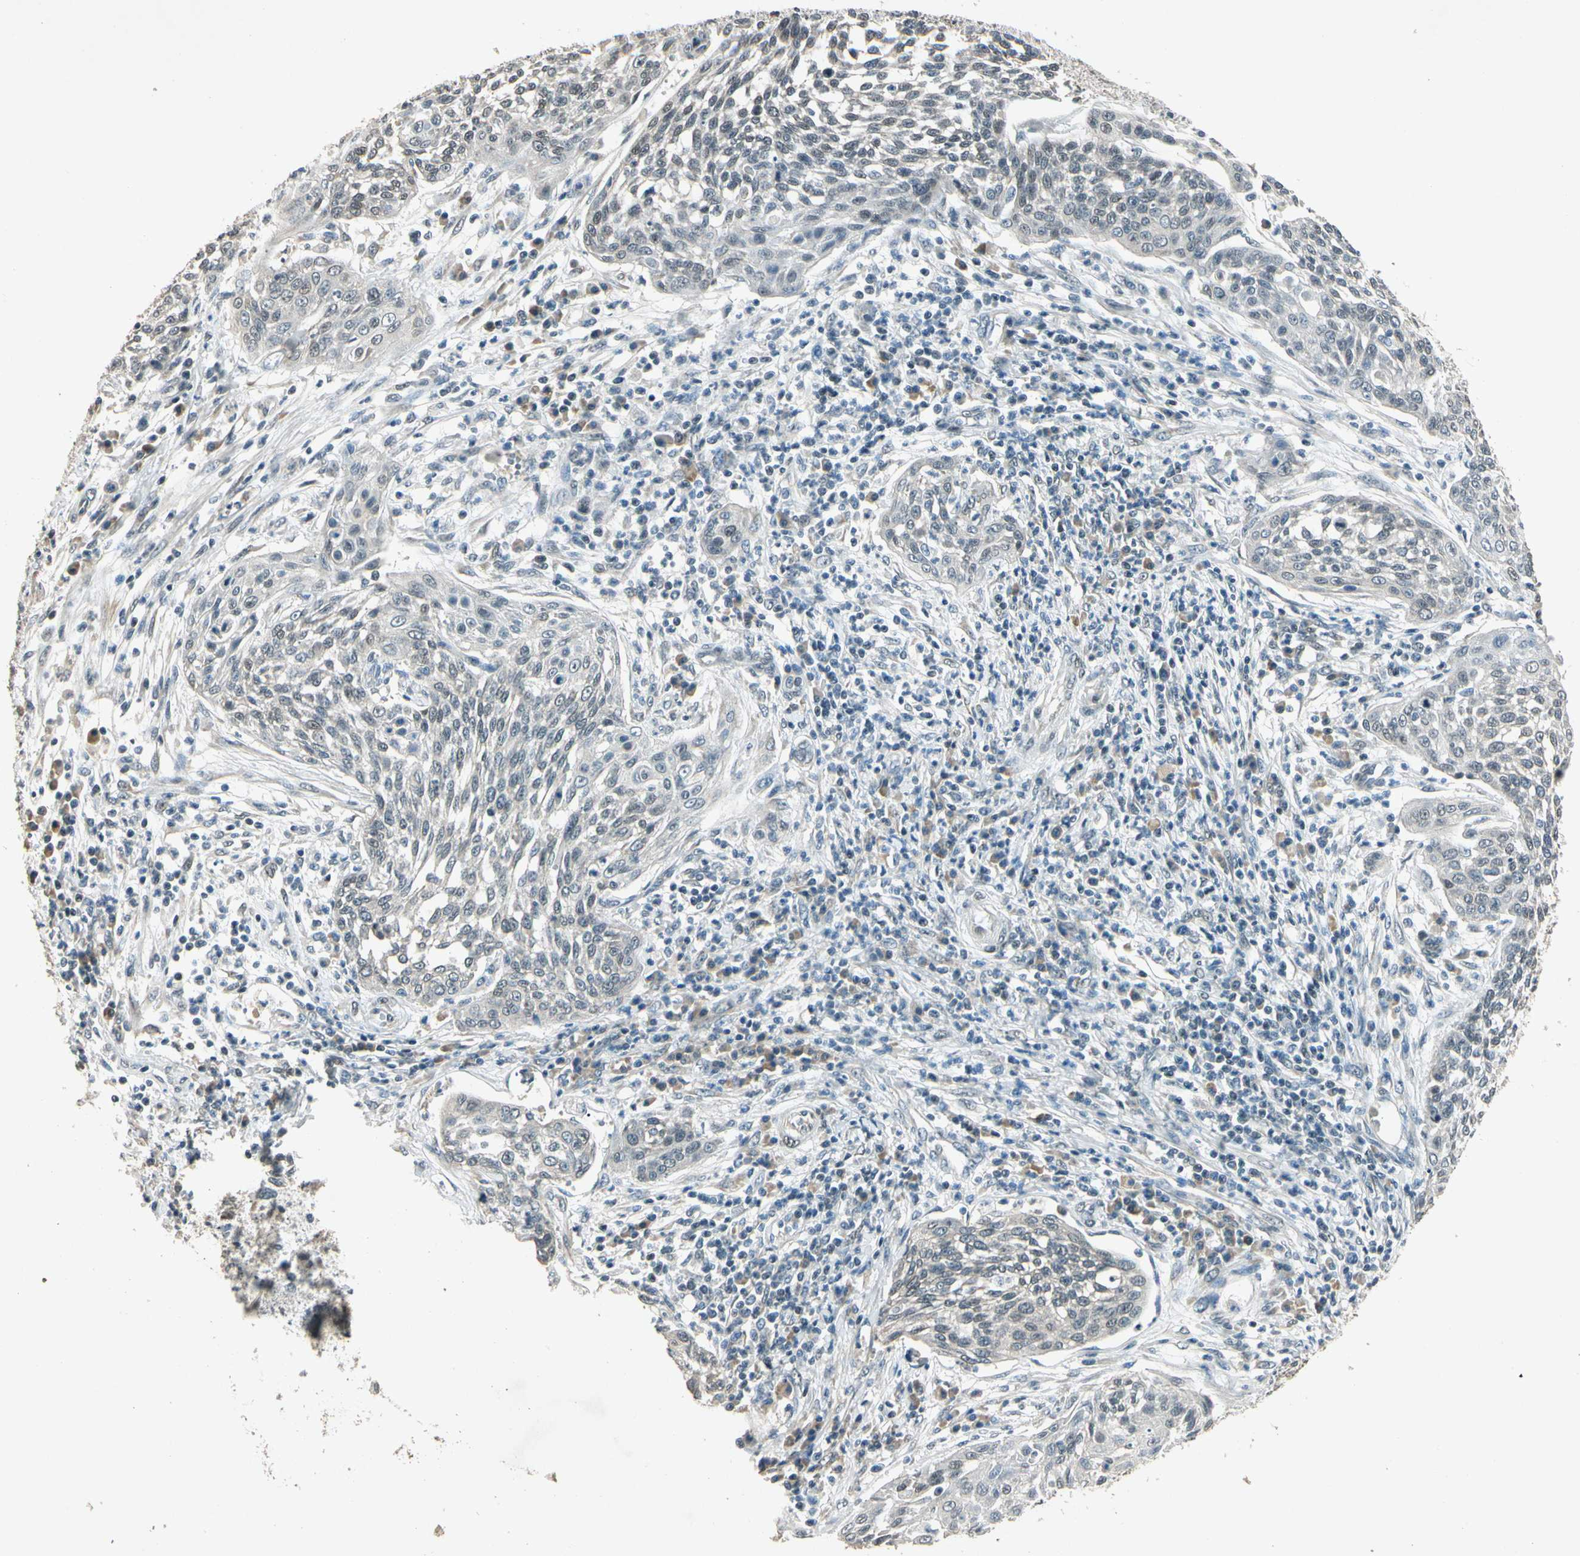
{"staining": {"intensity": "weak", "quantity": "<25%", "location": "cytoplasmic/membranous,nuclear"}, "tissue": "cervical cancer", "cell_type": "Tumor cells", "image_type": "cancer", "snomed": [{"axis": "morphology", "description": "Squamous cell carcinoma, NOS"}, {"axis": "topography", "description": "Cervix"}], "caption": "This histopathology image is of squamous cell carcinoma (cervical) stained with IHC to label a protein in brown with the nuclei are counter-stained blue. There is no expression in tumor cells.", "gene": "ZBTB4", "patient": {"sex": "female", "age": 34}}